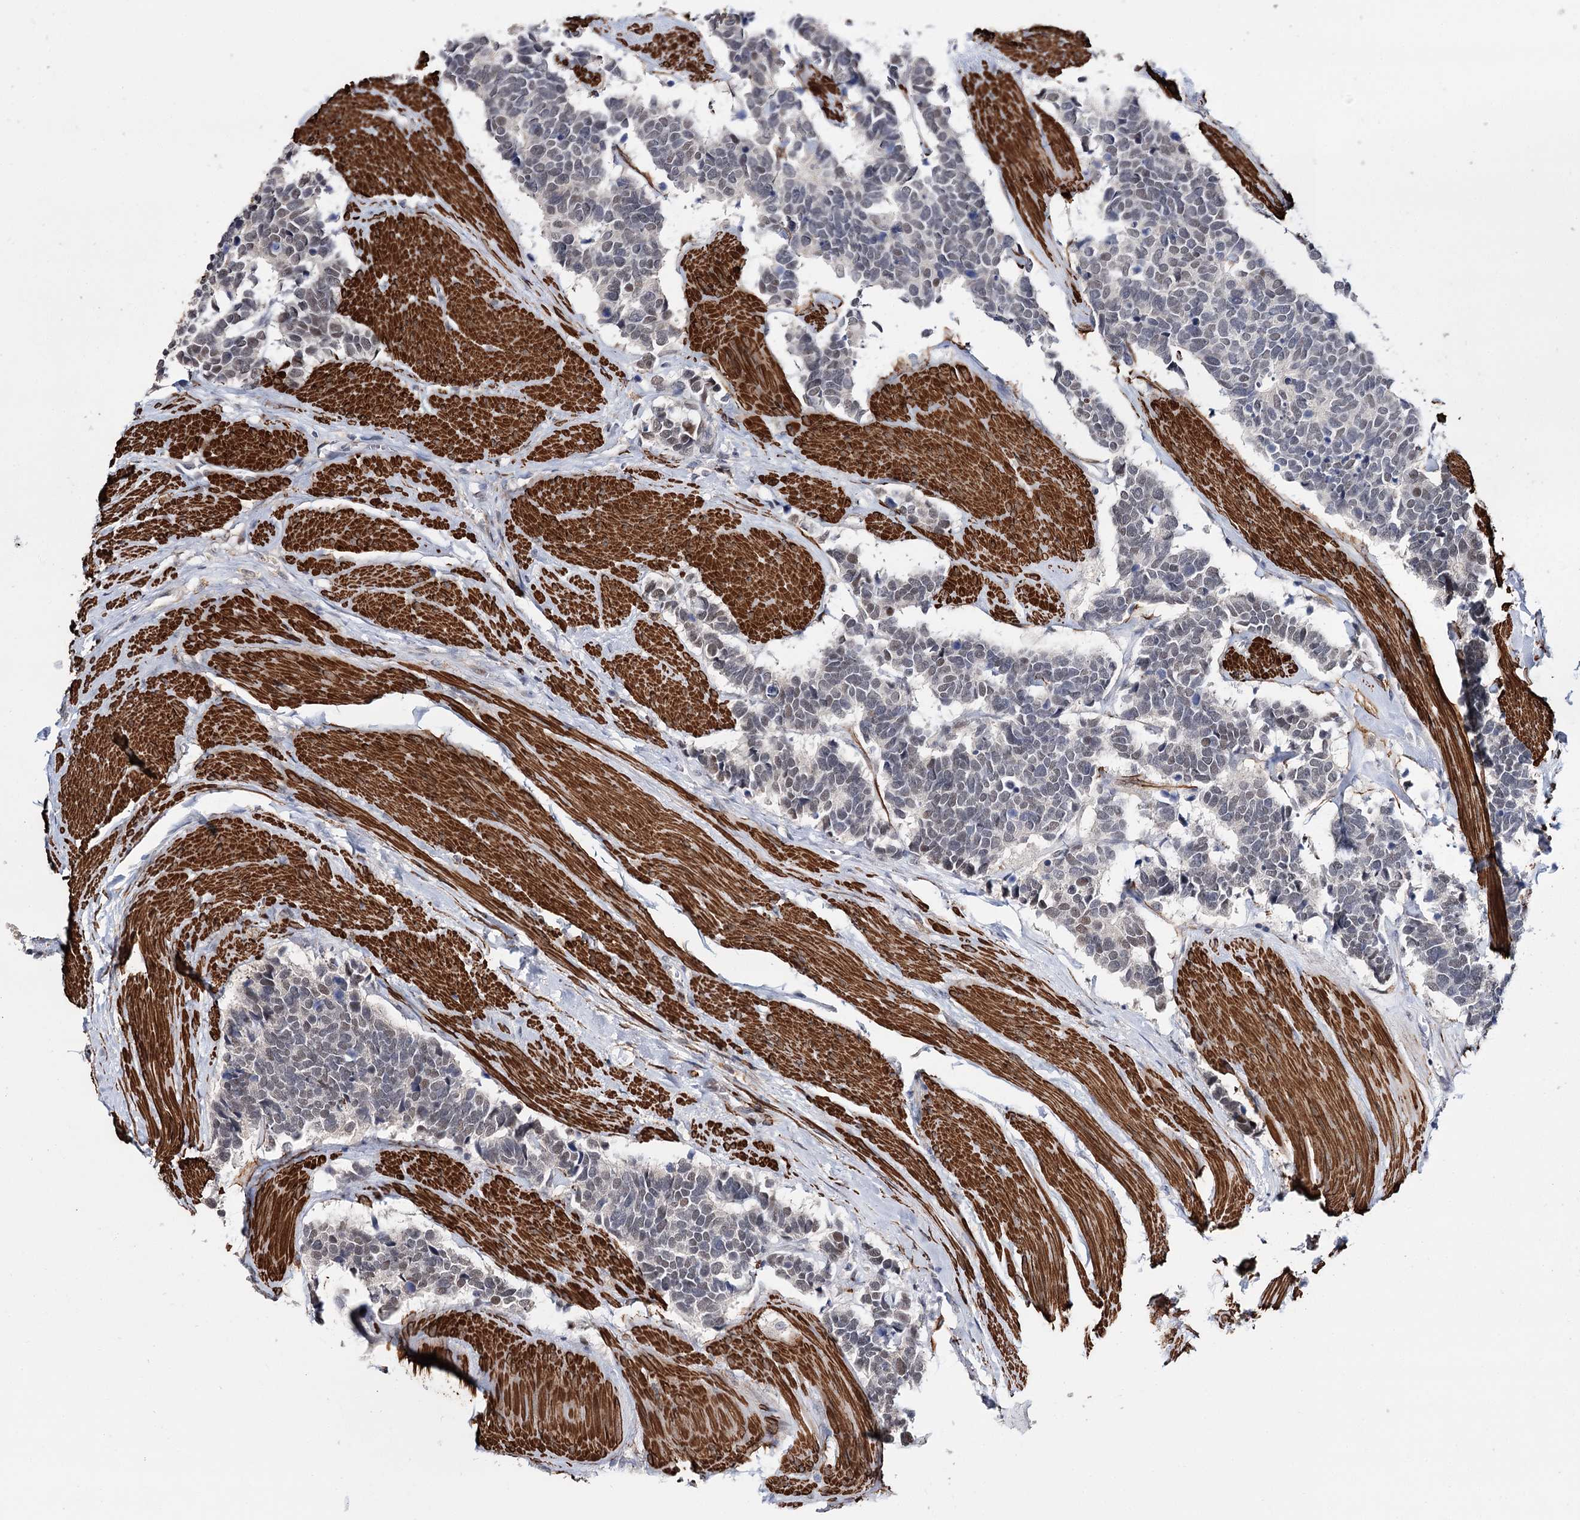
{"staining": {"intensity": "weak", "quantity": "25%-75%", "location": "nuclear"}, "tissue": "carcinoid", "cell_type": "Tumor cells", "image_type": "cancer", "snomed": [{"axis": "morphology", "description": "Carcinoma, NOS"}, {"axis": "morphology", "description": "Carcinoid, malignant, NOS"}, {"axis": "topography", "description": "Urinary bladder"}], "caption": "Brown immunohistochemical staining in human carcinoid (malignant) exhibits weak nuclear positivity in about 25%-75% of tumor cells.", "gene": "CFAP46", "patient": {"sex": "male", "age": 57}}